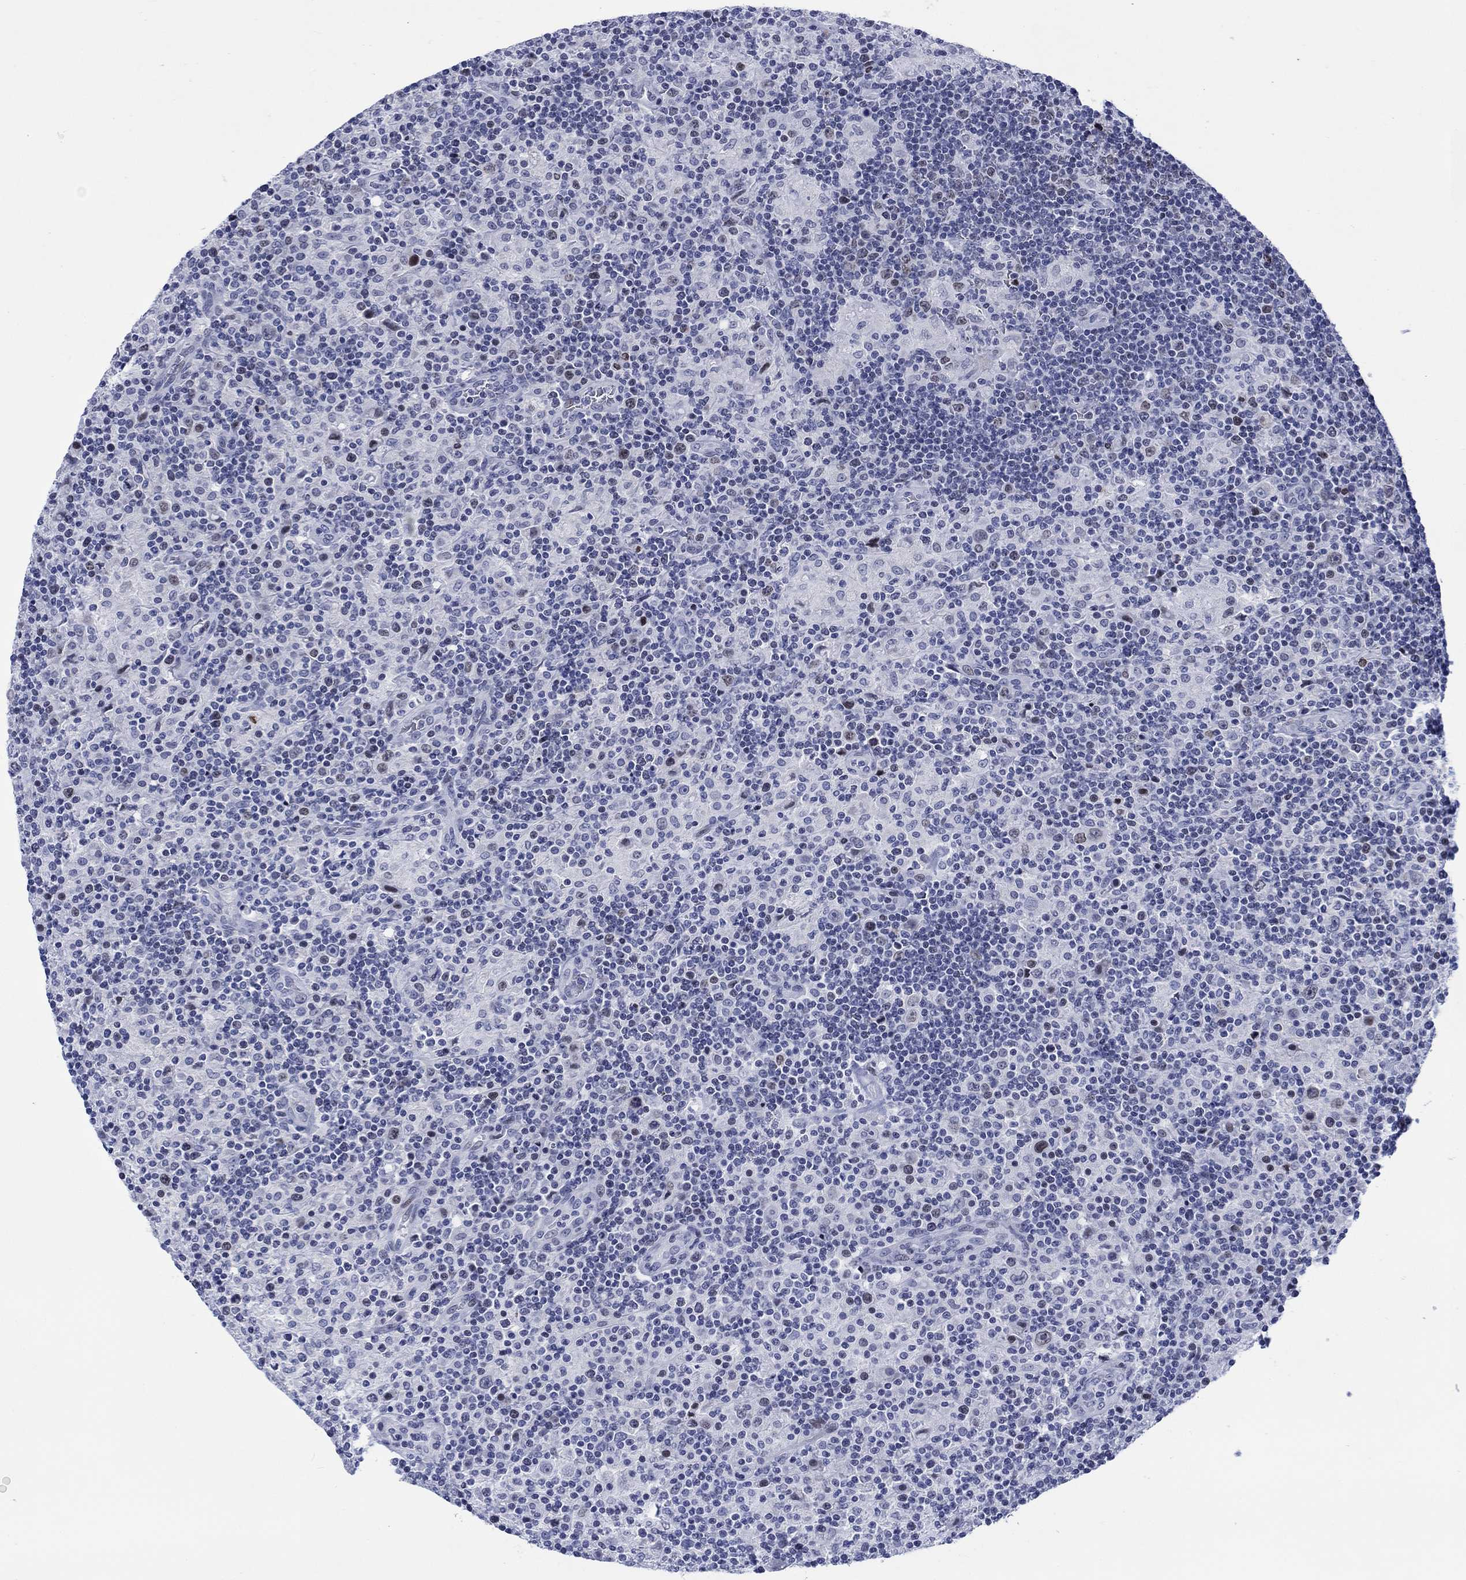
{"staining": {"intensity": "negative", "quantity": "none", "location": "none"}, "tissue": "lymphoma", "cell_type": "Tumor cells", "image_type": "cancer", "snomed": [{"axis": "morphology", "description": "Hodgkin's disease, NOS"}, {"axis": "topography", "description": "Lymph node"}], "caption": "This is an immunohistochemistry (IHC) histopathology image of human lymphoma. There is no expression in tumor cells.", "gene": "CDCA2", "patient": {"sex": "male", "age": 70}}